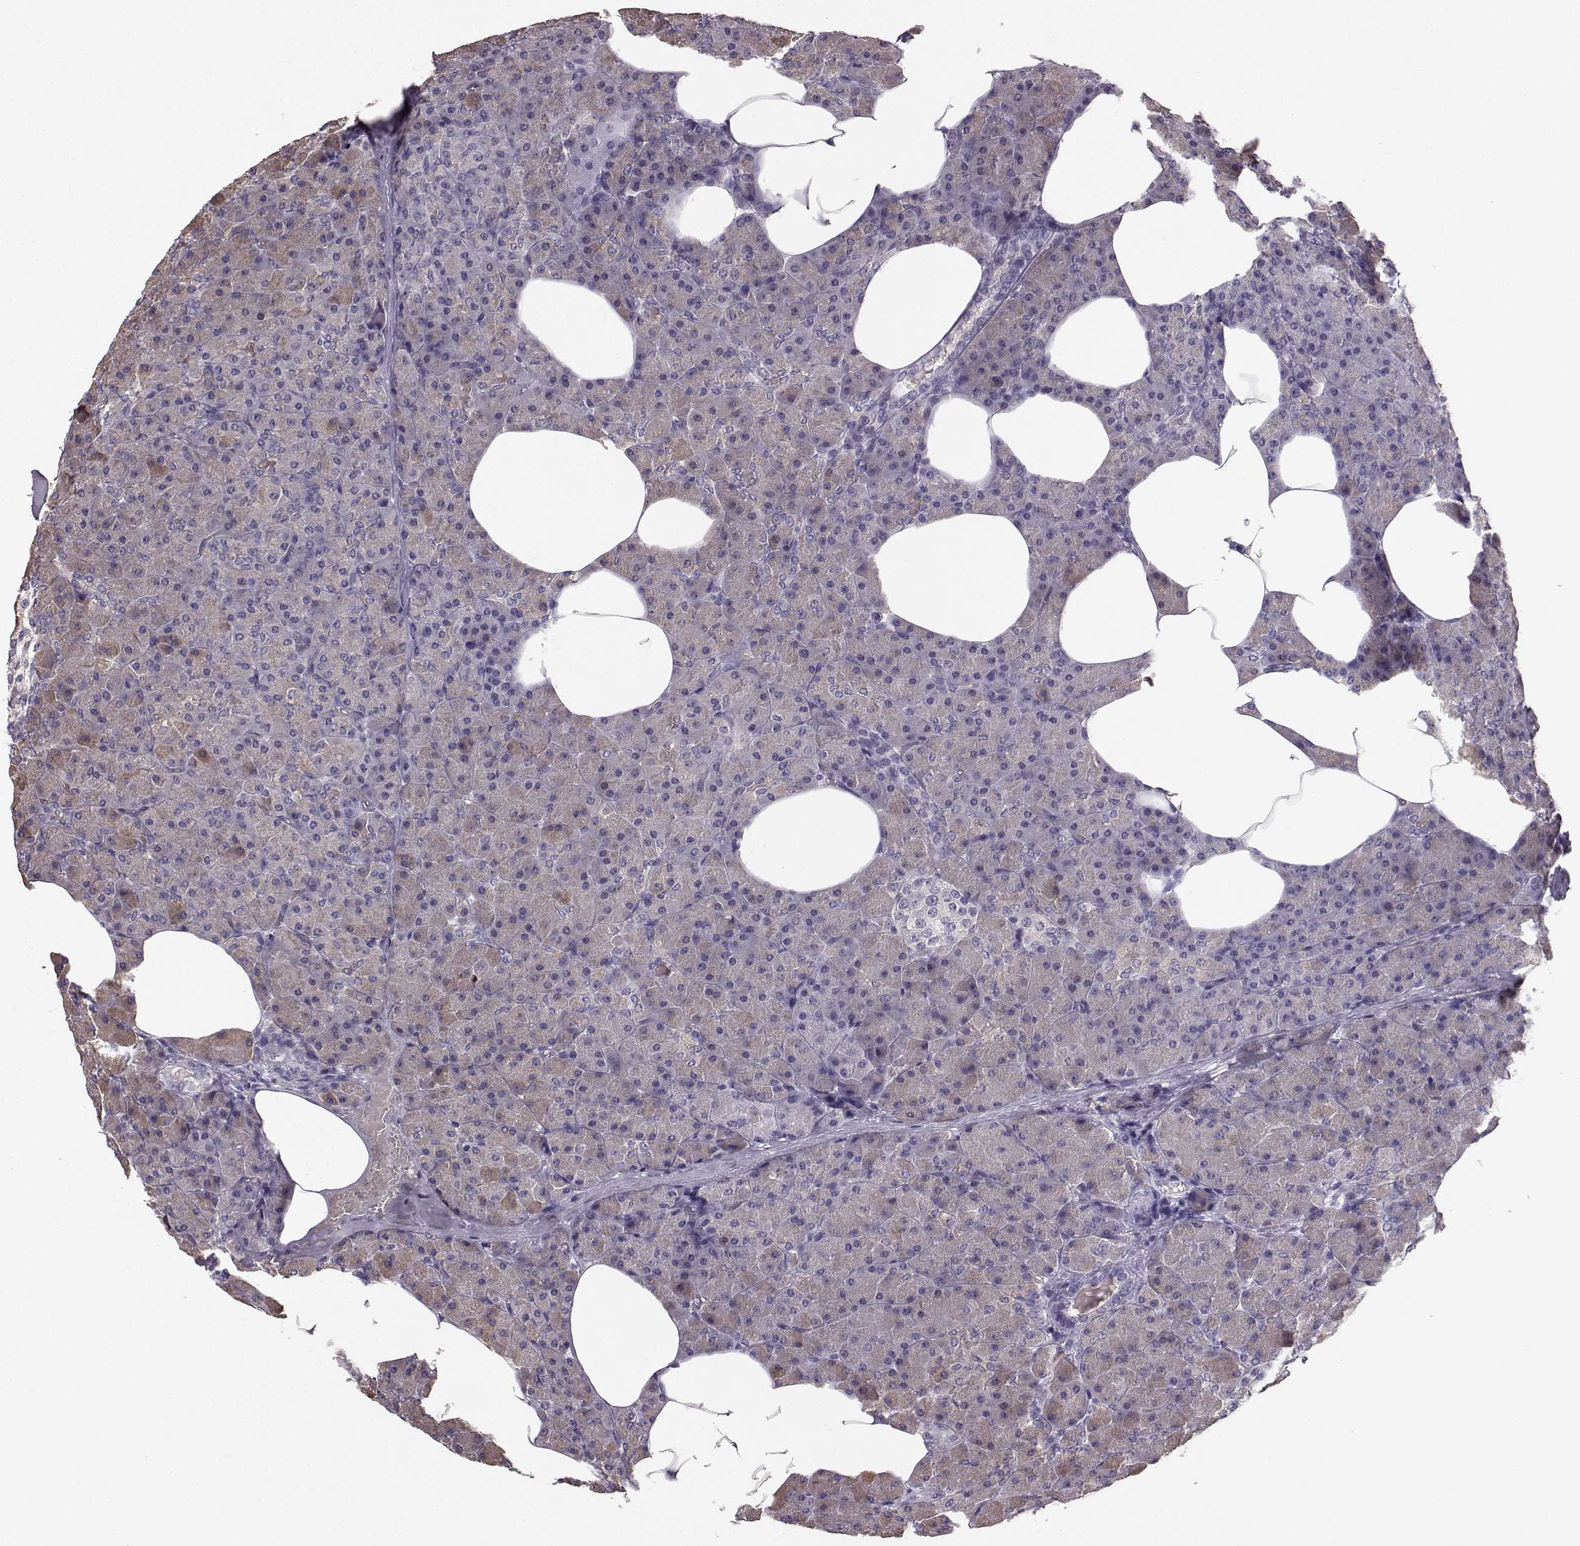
{"staining": {"intensity": "weak", "quantity": "<25%", "location": "cytoplasmic/membranous"}, "tissue": "pancreas", "cell_type": "Exocrine glandular cells", "image_type": "normal", "snomed": [{"axis": "morphology", "description": "Normal tissue, NOS"}, {"axis": "topography", "description": "Pancreas"}], "caption": "A histopathology image of human pancreas is negative for staining in exocrine glandular cells. (DAB IHC visualized using brightfield microscopy, high magnification).", "gene": "BFSP2", "patient": {"sex": "female", "age": 45}}